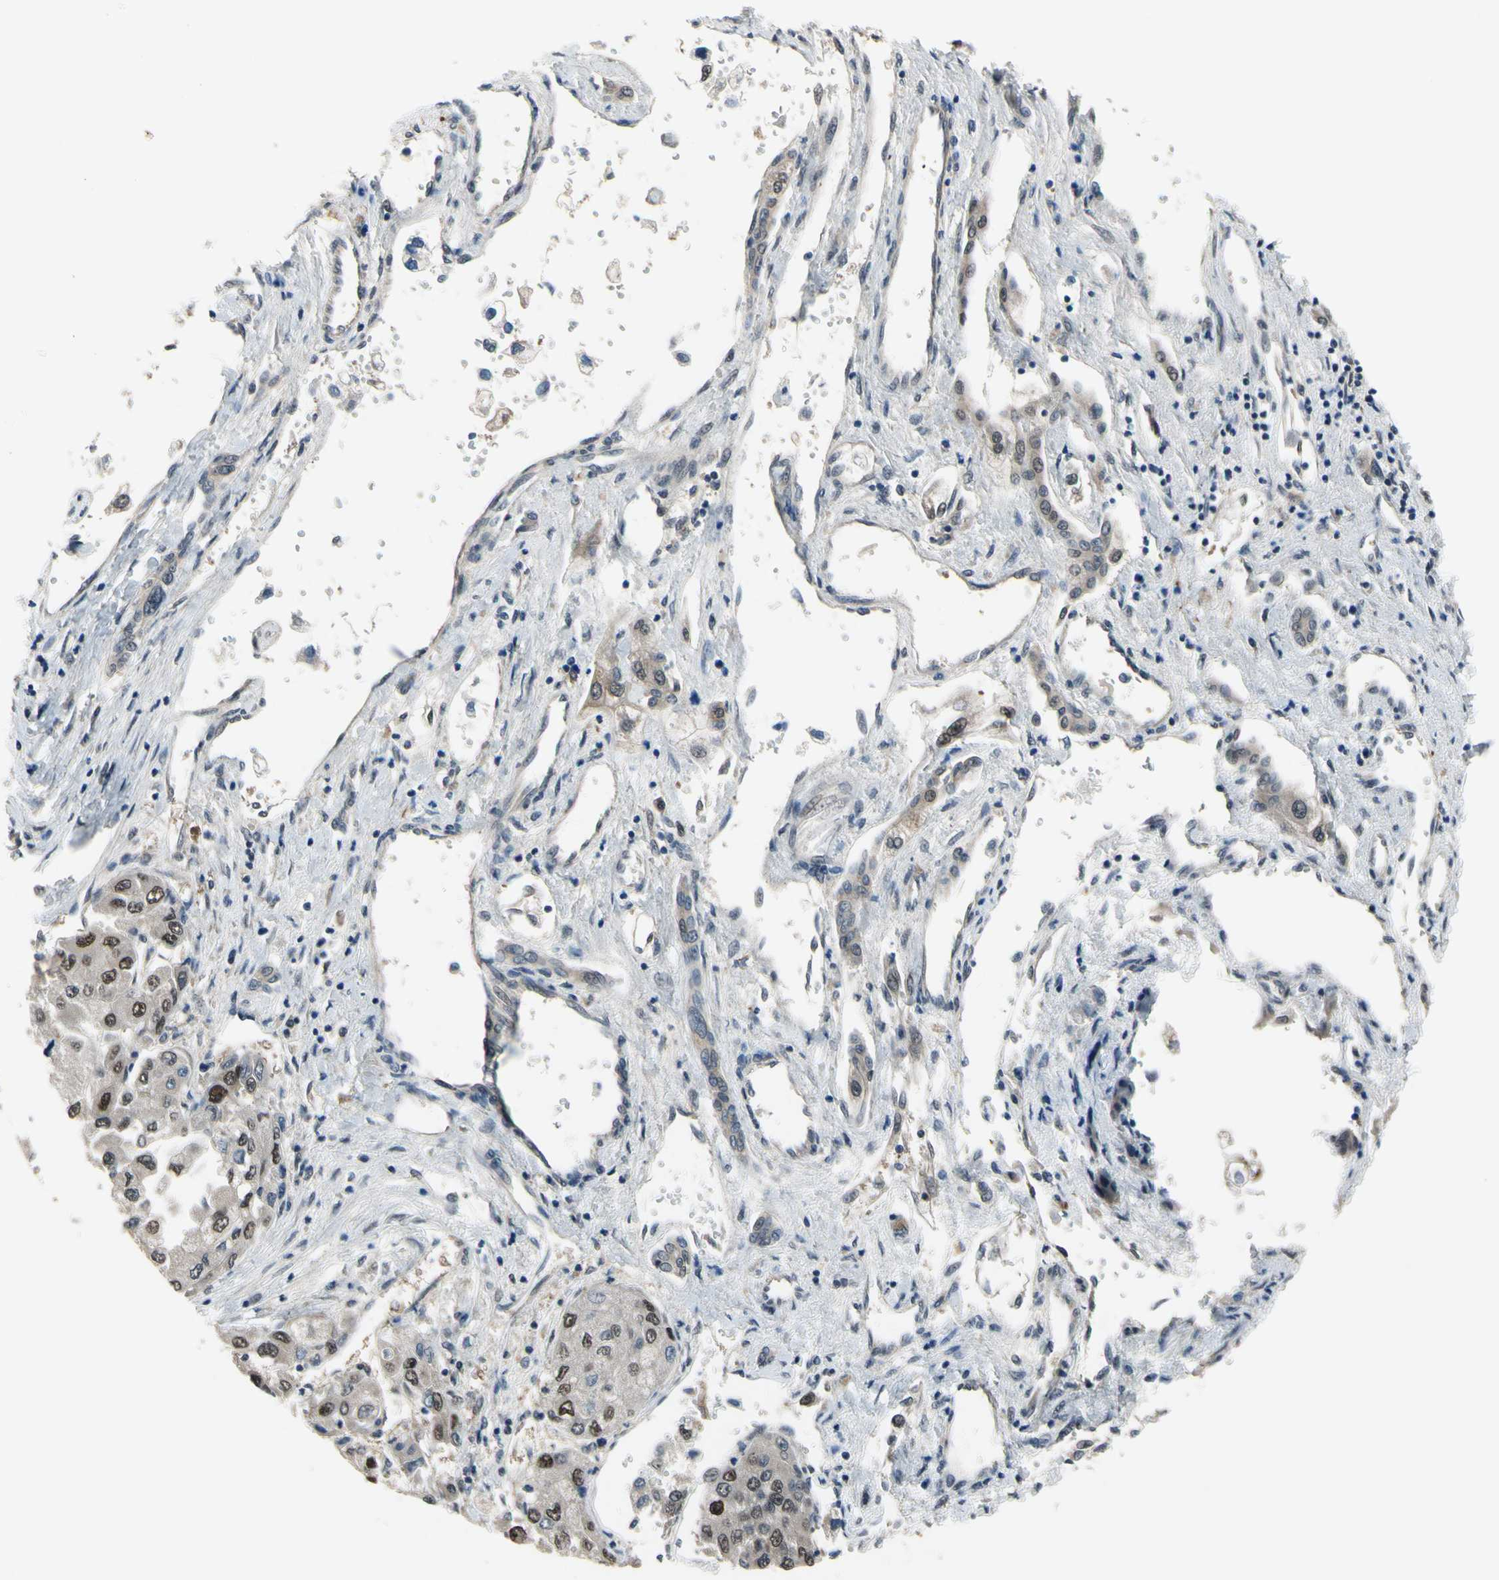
{"staining": {"intensity": "moderate", "quantity": ">75%", "location": "nuclear"}, "tissue": "liver cancer", "cell_type": "Tumor cells", "image_type": "cancer", "snomed": [{"axis": "morphology", "description": "Carcinoma, Hepatocellular, NOS"}, {"axis": "topography", "description": "Liver"}], "caption": "Protein expression analysis of liver cancer (hepatocellular carcinoma) exhibits moderate nuclear staining in approximately >75% of tumor cells.", "gene": "HSPA4", "patient": {"sex": "female", "age": 66}}